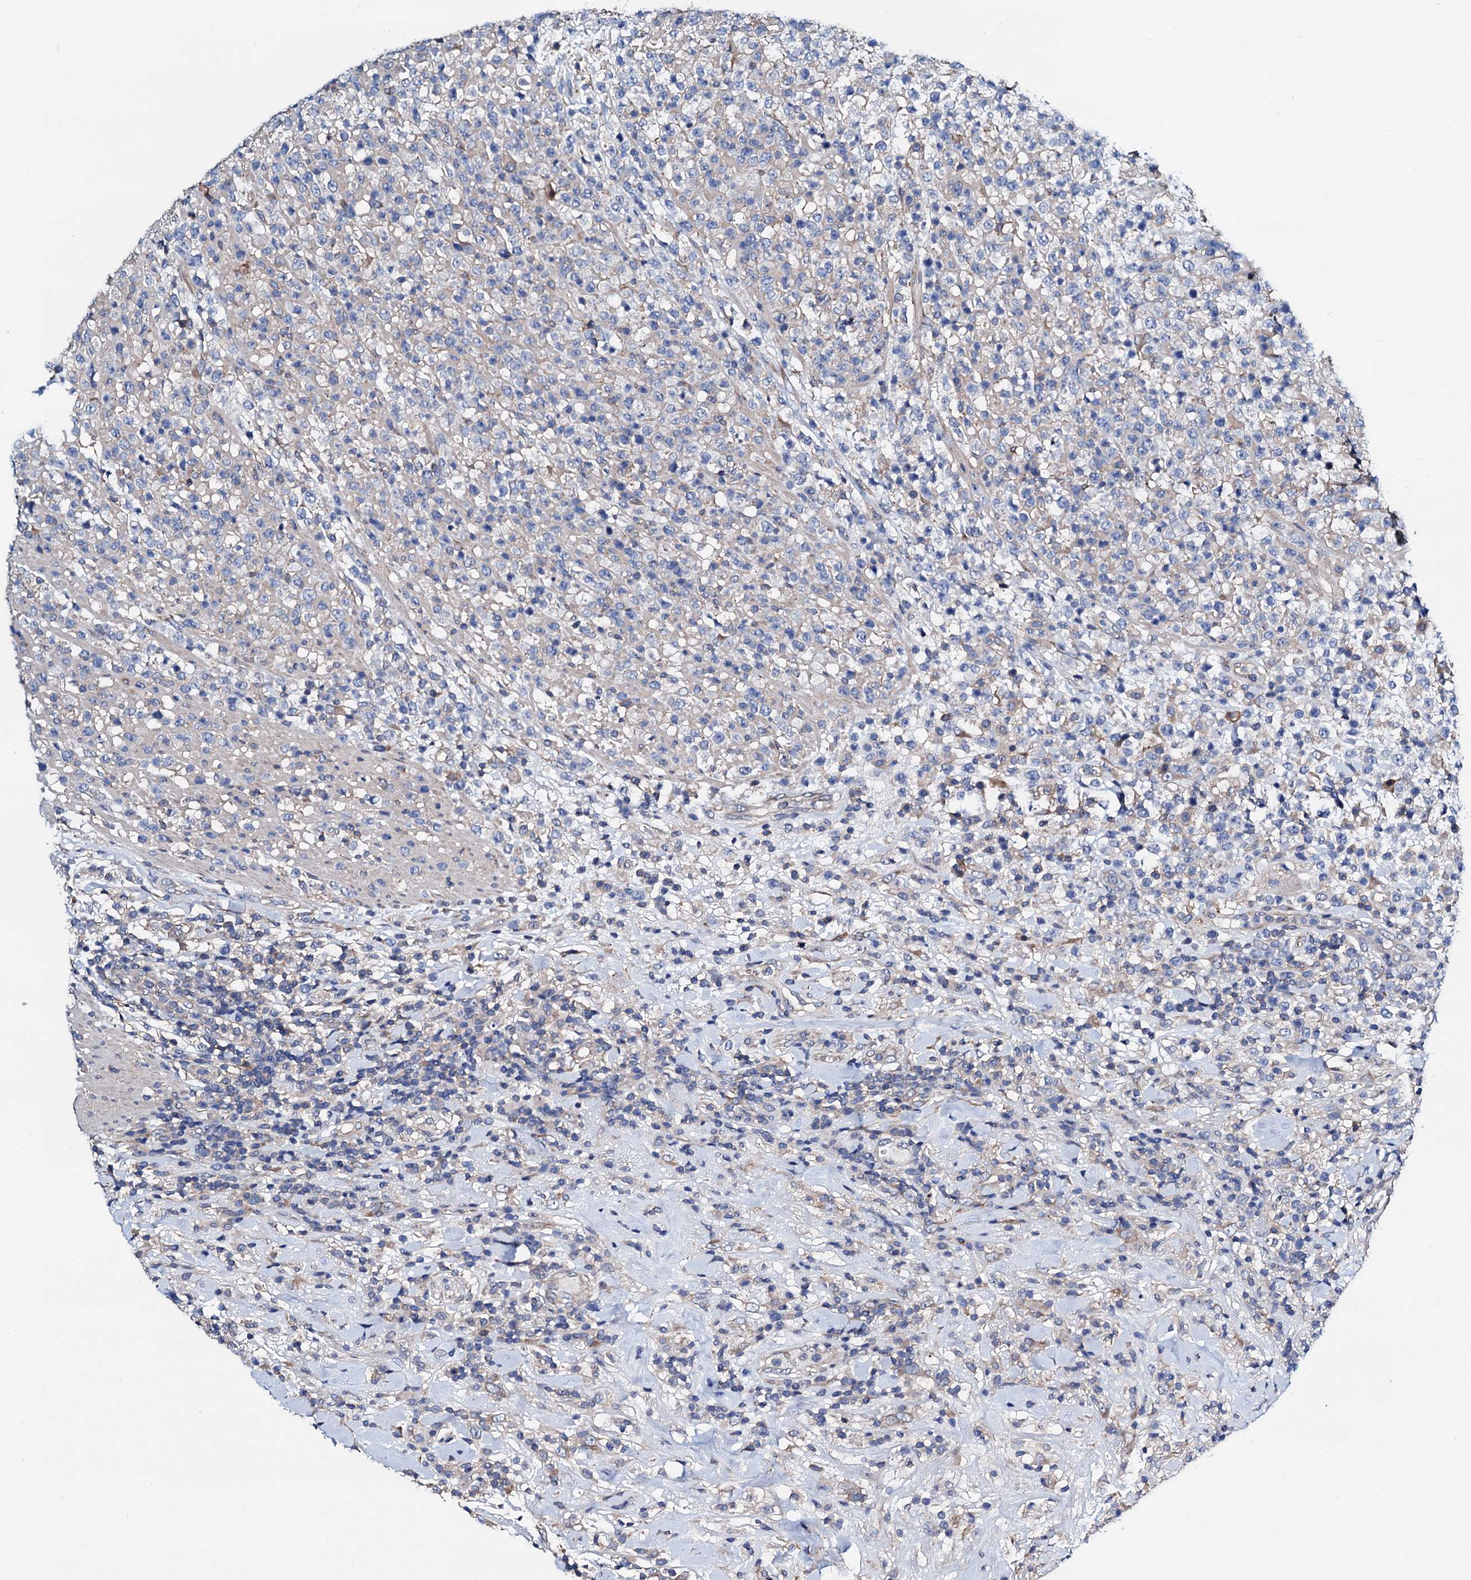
{"staining": {"intensity": "negative", "quantity": "none", "location": "none"}, "tissue": "lymphoma", "cell_type": "Tumor cells", "image_type": "cancer", "snomed": [{"axis": "morphology", "description": "Malignant lymphoma, non-Hodgkin's type, High grade"}, {"axis": "topography", "description": "Colon"}], "caption": "An immunohistochemistry image of malignant lymphoma, non-Hodgkin's type (high-grade) is shown. There is no staining in tumor cells of malignant lymphoma, non-Hodgkin's type (high-grade).", "gene": "GCOM1", "patient": {"sex": "female", "age": 53}}